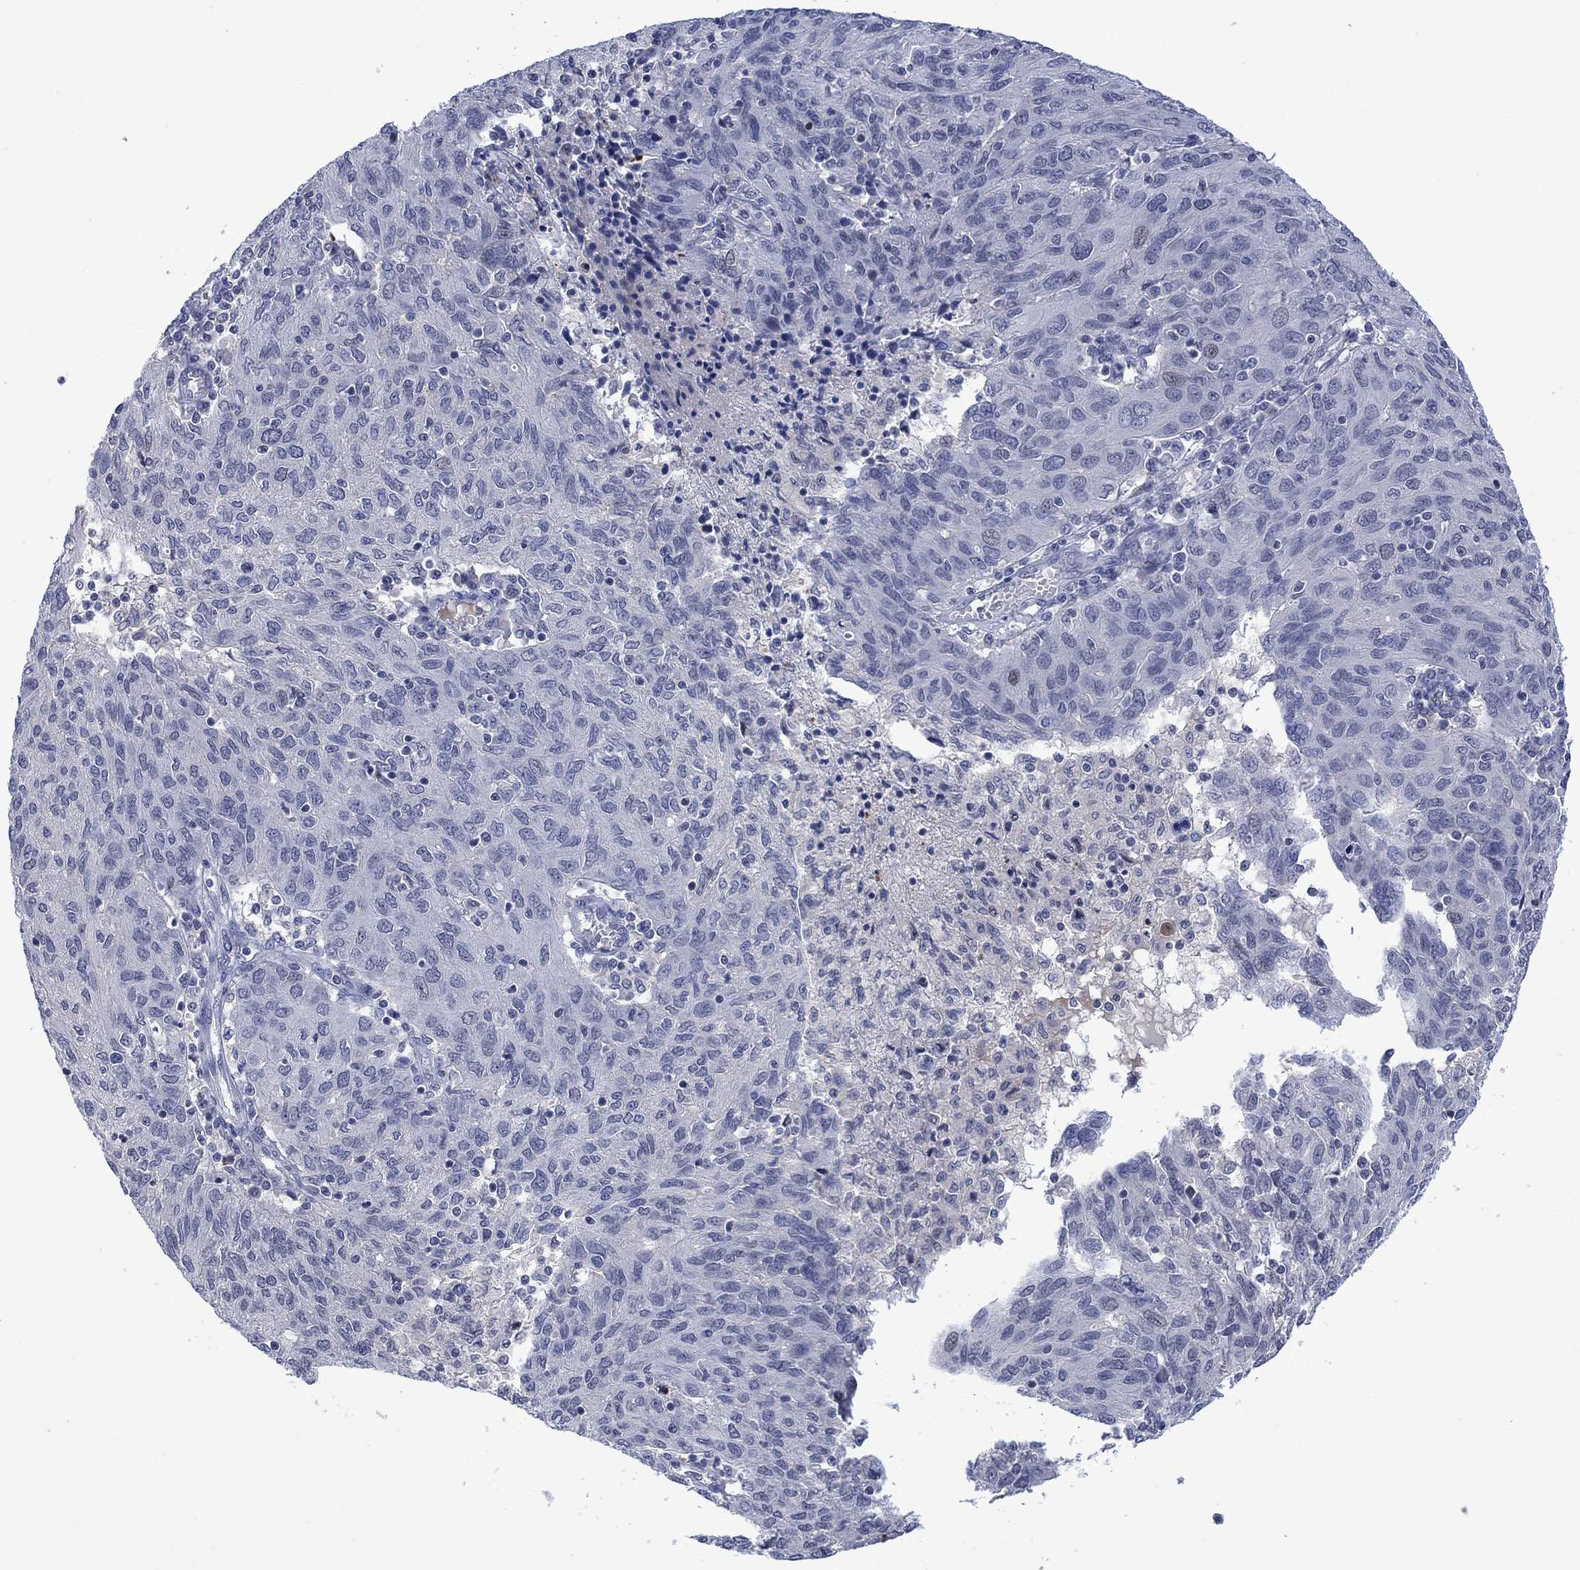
{"staining": {"intensity": "negative", "quantity": "none", "location": "none"}, "tissue": "ovarian cancer", "cell_type": "Tumor cells", "image_type": "cancer", "snomed": [{"axis": "morphology", "description": "Carcinoma, endometroid"}, {"axis": "topography", "description": "Ovary"}], "caption": "Immunohistochemistry (IHC) histopathology image of ovarian endometroid carcinoma stained for a protein (brown), which reveals no positivity in tumor cells. (DAB immunohistochemistry (IHC) visualized using brightfield microscopy, high magnification).", "gene": "AGL", "patient": {"sex": "female", "age": 50}}